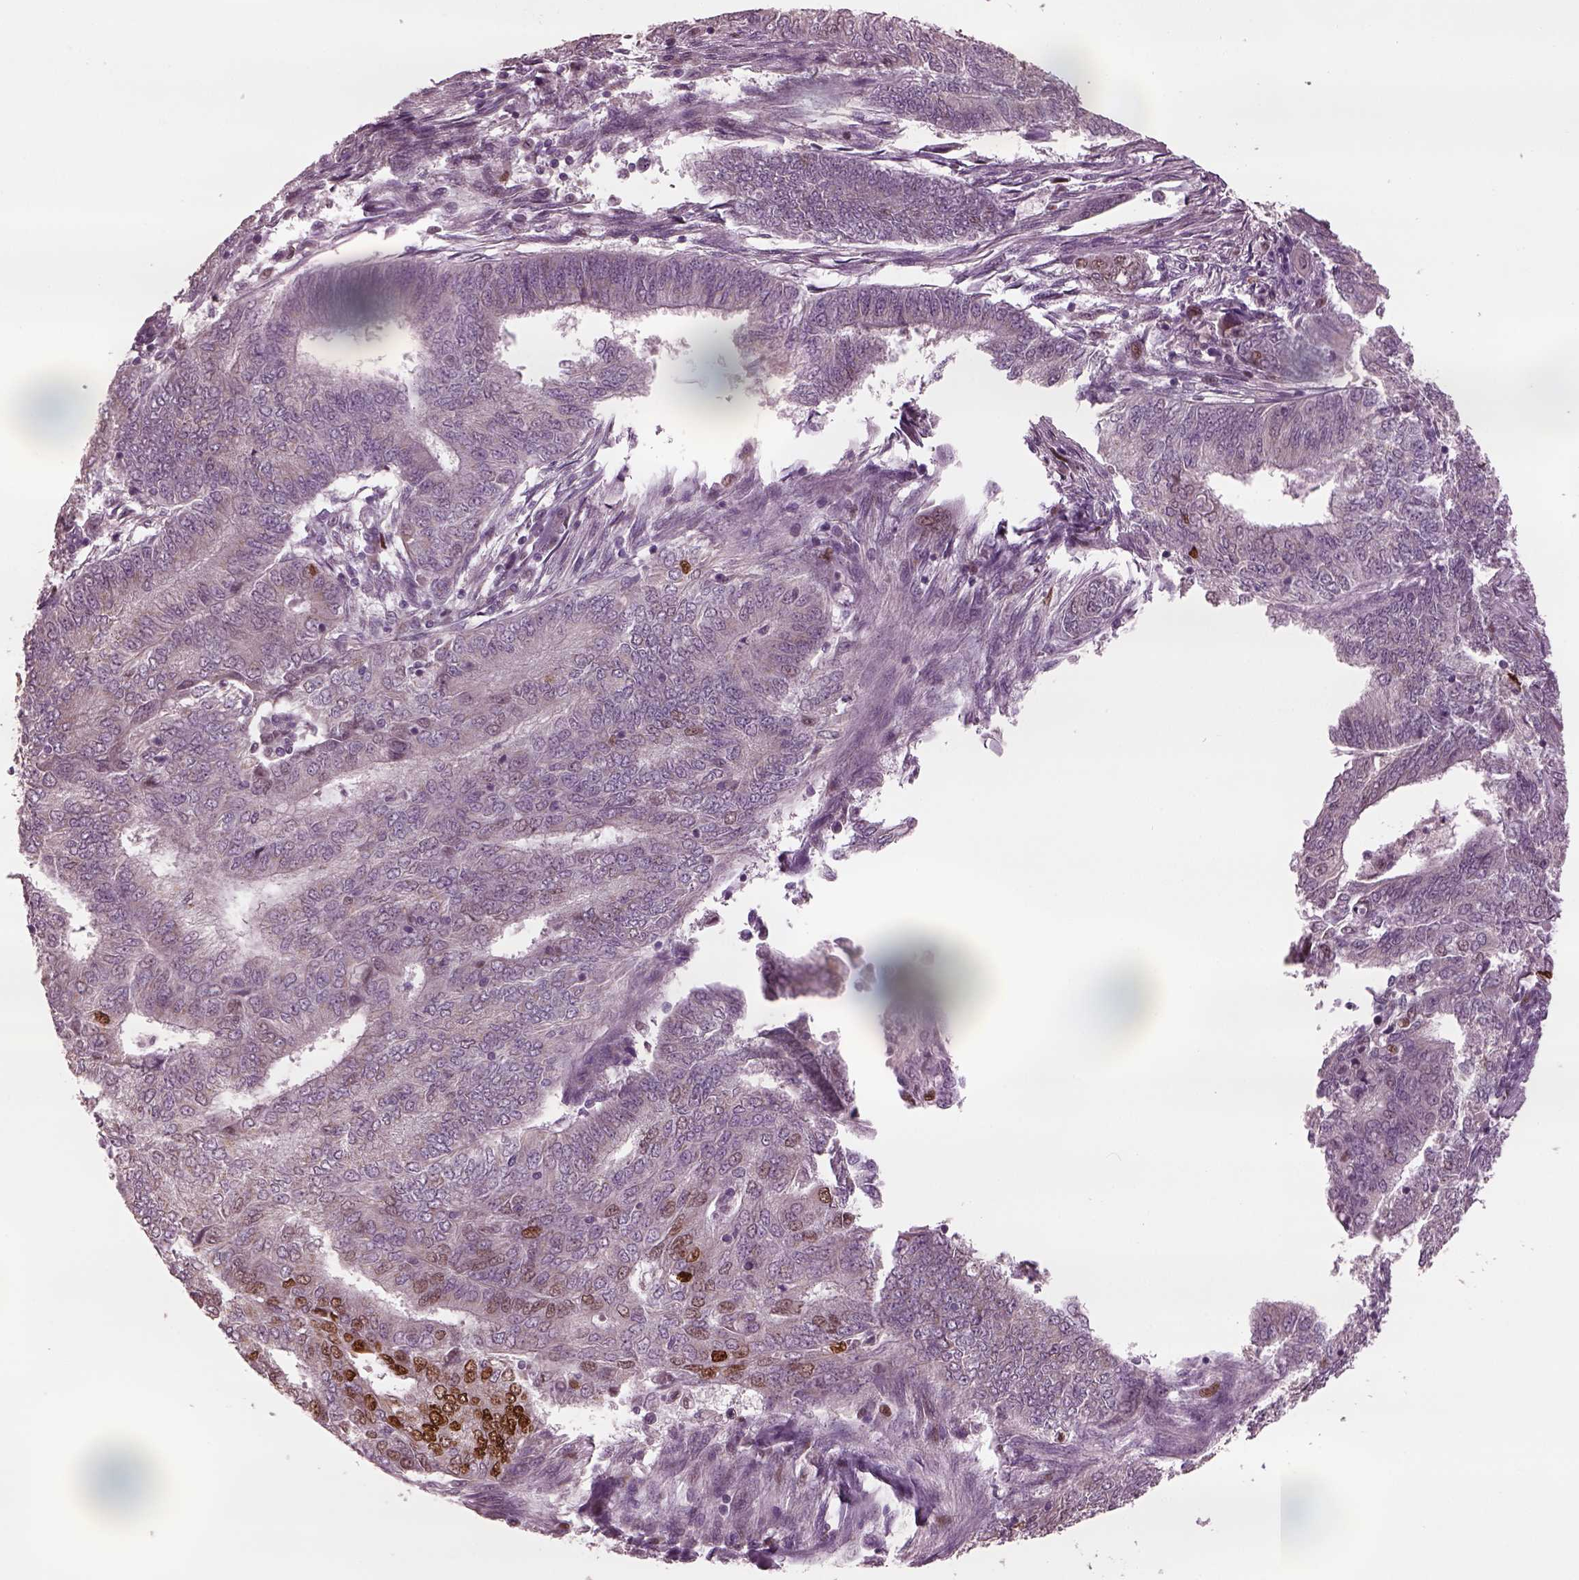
{"staining": {"intensity": "moderate", "quantity": "<25%", "location": "nuclear"}, "tissue": "endometrial cancer", "cell_type": "Tumor cells", "image_type": "cancer", "snomed": [{"axis": "morphology", "description": "Adenocarcinoma, NOS"}, {"axis": "topography", "description": "Endometrium"}], "caption": "Human endometrial adenocarcinoma stained with a protein marker reveals moderate staining in tumor cells.", "gene": "RUFY3", "patient": {"sex": "female", "age": 62}}